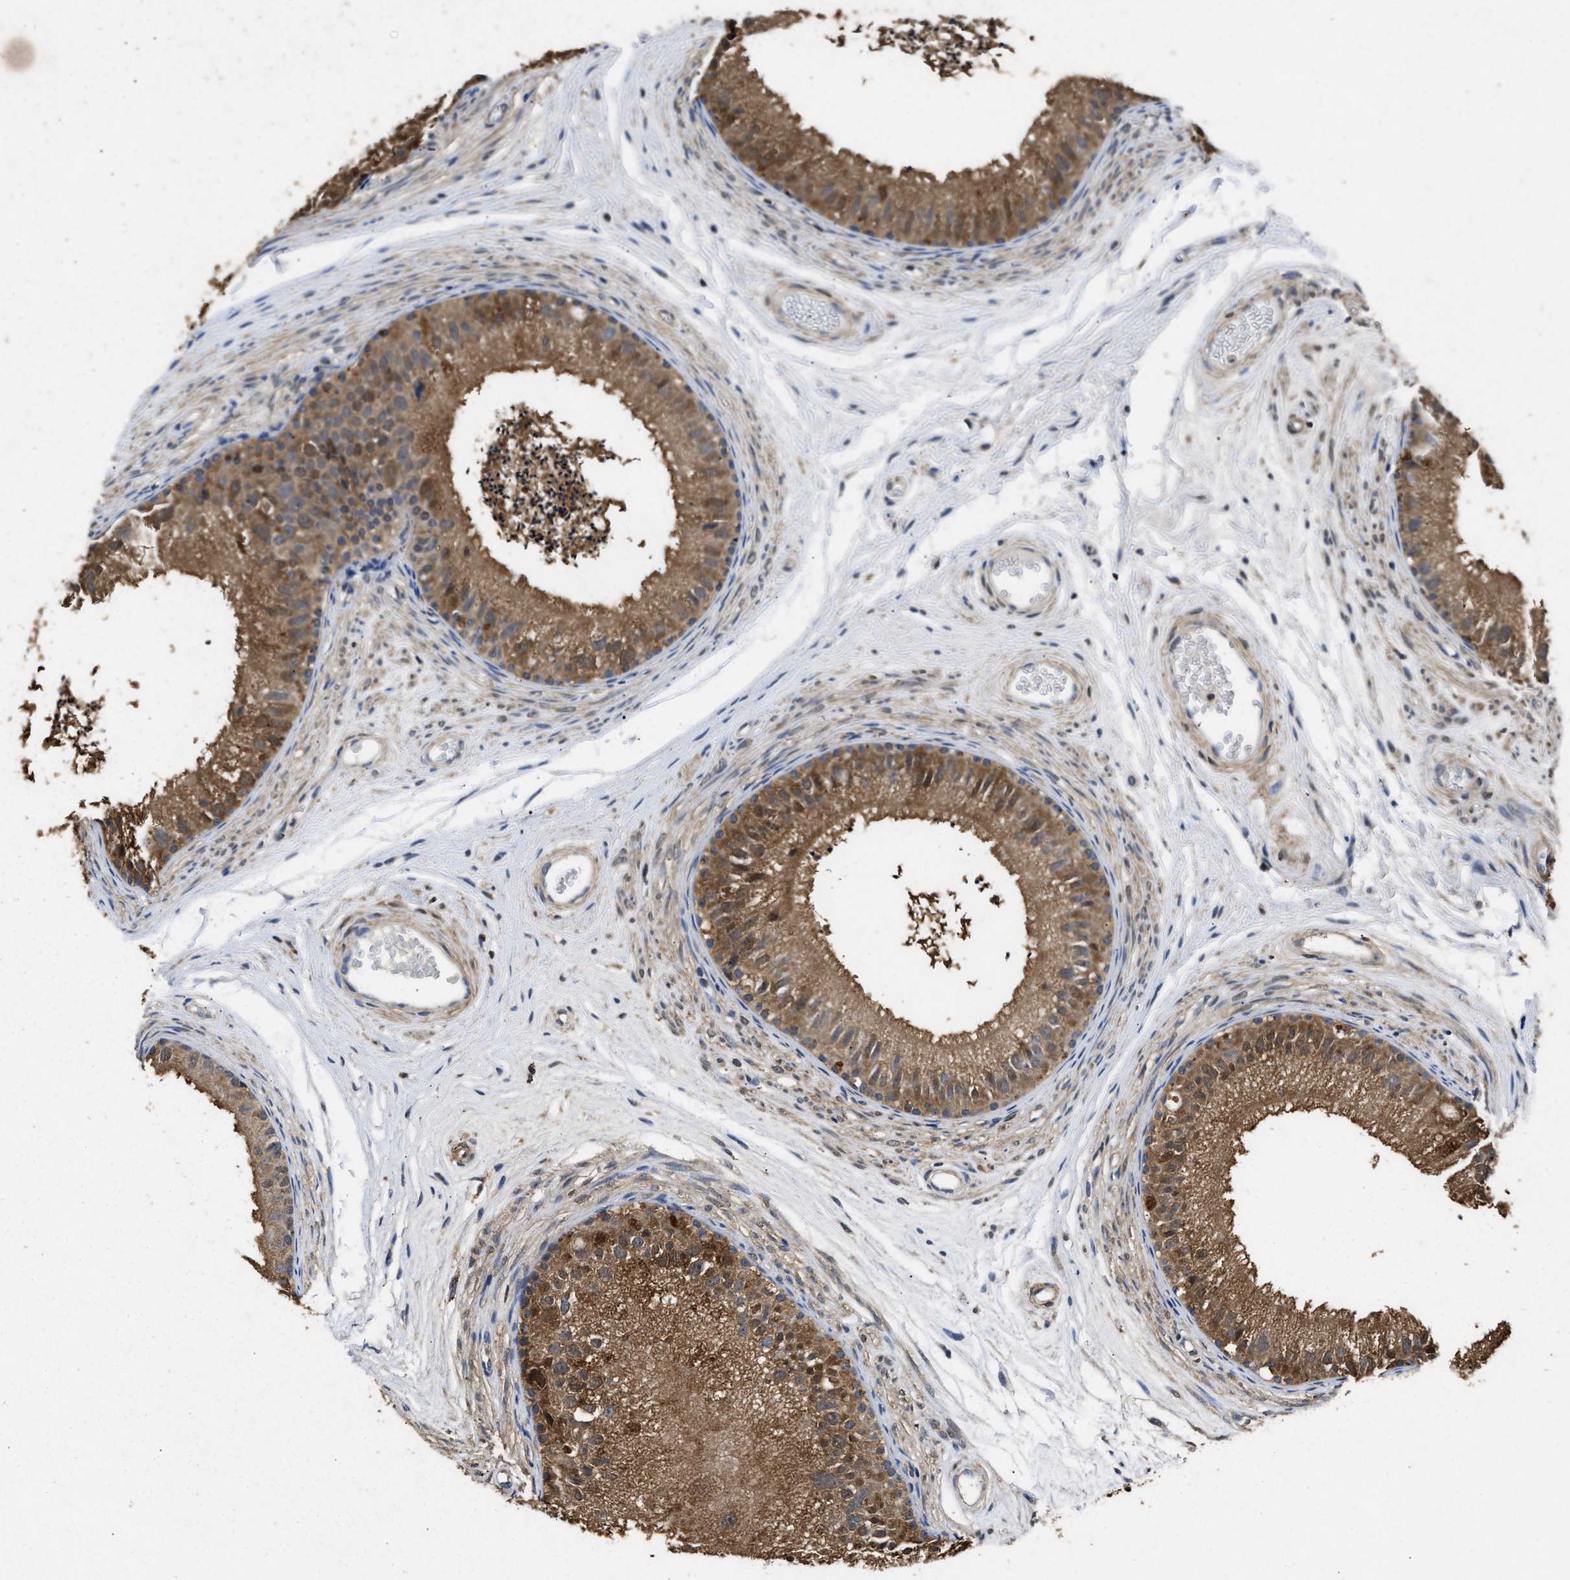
{"staining": {"intensity": "moderate", "quantity": ">75%", "location": "cytoplasmic/membranous"}, "tissue": "epididymis", "cell_type": "Glandular cells", "image_type": "normal", "snomed": [{"axis": "morphology", "description": "Normal tissue, NOS"}, {"axis": "topography", "description": "Epididymis"}], "caption": "Protein analysis of unremarkable epididymis displays moderate cytoplasmic/membranous staining in approximately >75% of glandular cells. (DAB (3,3'-diaminobenzidine) IHC, brown staining for protein, blue staining for nuclei).", "gene": "ACAT2", "patient": {"sex": "male", "age": 56}}